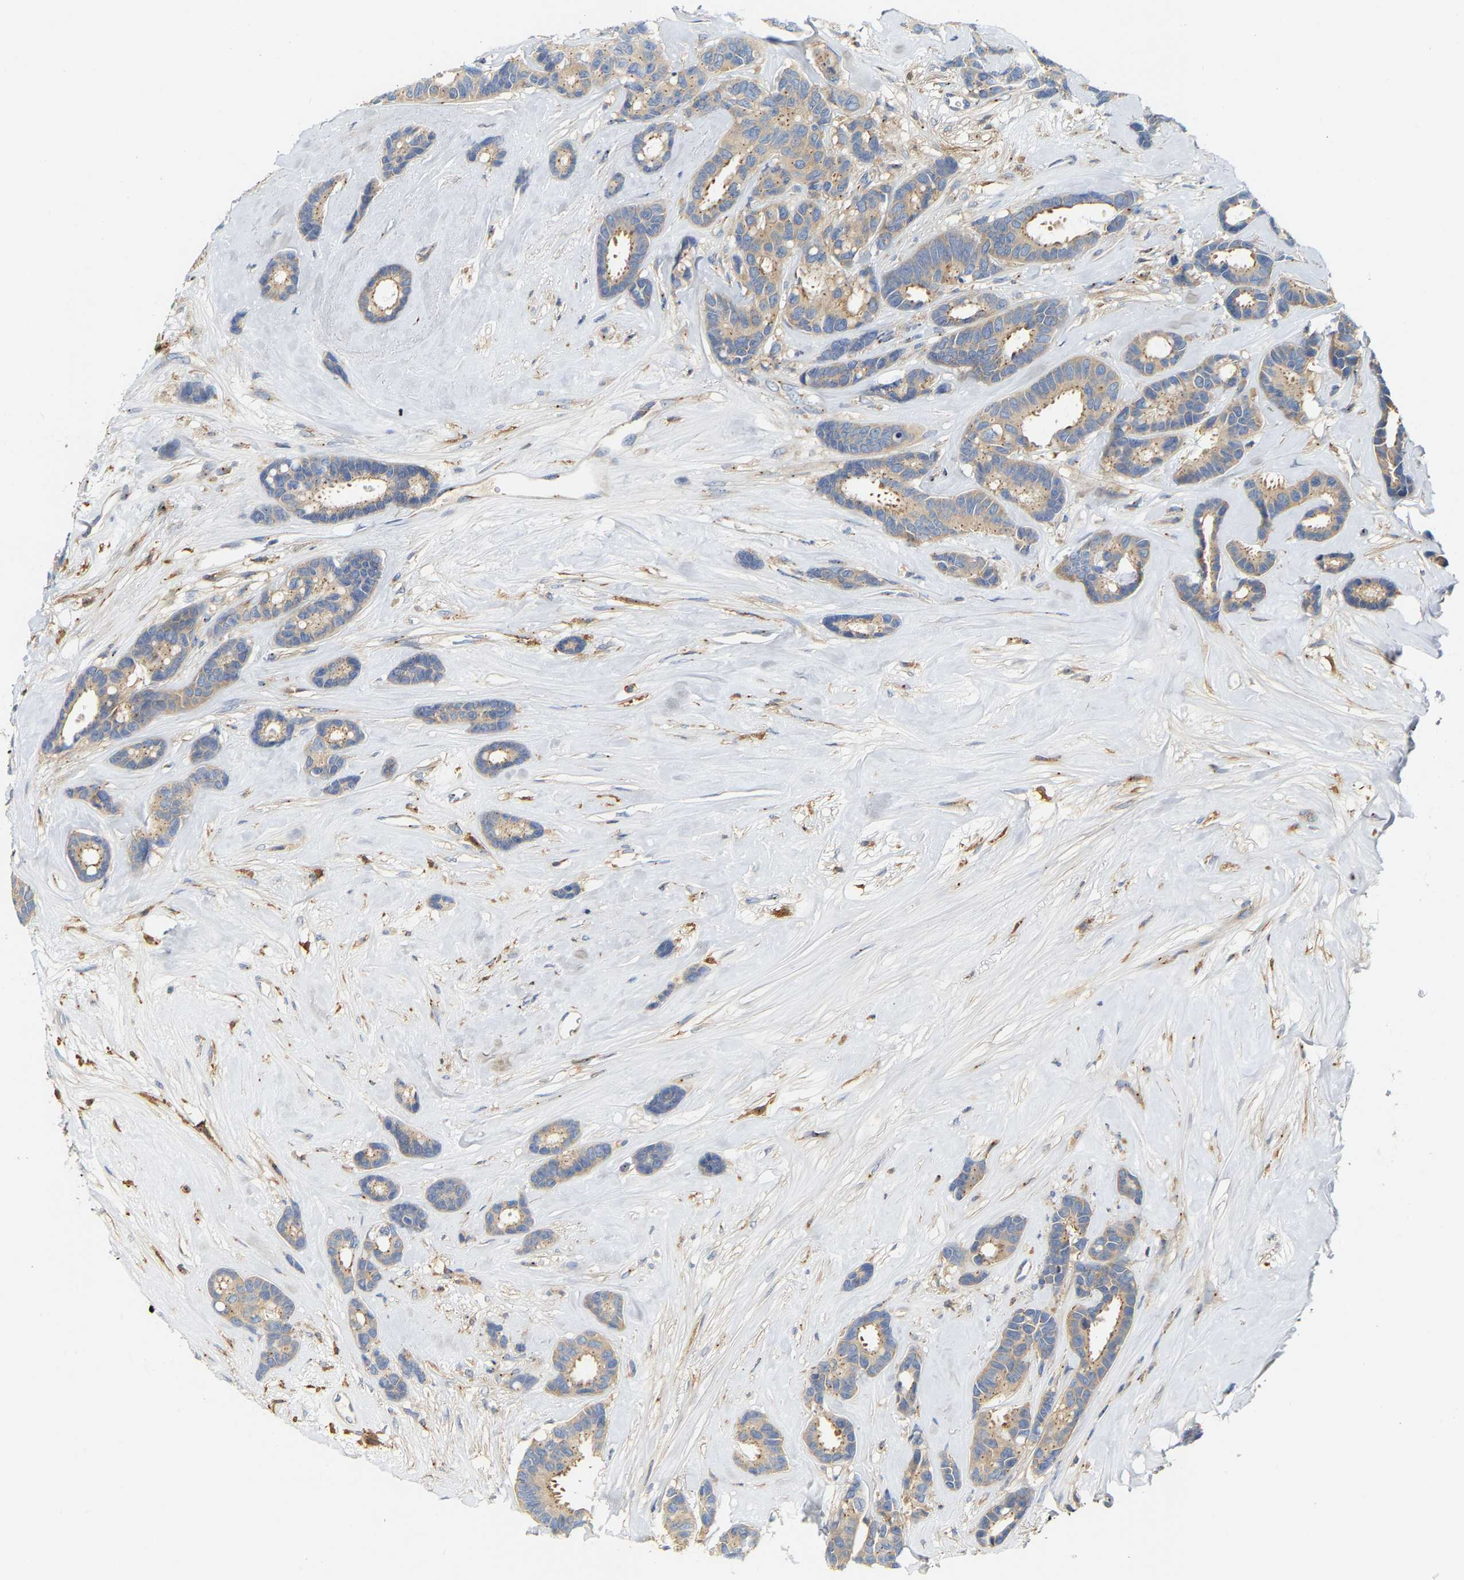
{"staining": {"intensity": "weak", "quantity": ">75%", "location": "cytoplasmic/membranous"}, "tissue": "breast cancer", "cell_type": "Tumor cells", "image_type": "cancer", "snomed": [{"axis": "morphology", "description": "Duct carcinoma"}, {"axis": "topography", "description": "Breast"}], "caption": "Human intraductal carcinoma (breast) stained for a protein (brown) shows weak cytoplasmic/membranous positive positivity in approximately >75% of tumor cells.", "gene": "PCNT", "patient": {"sex": "female", "age": 87}}